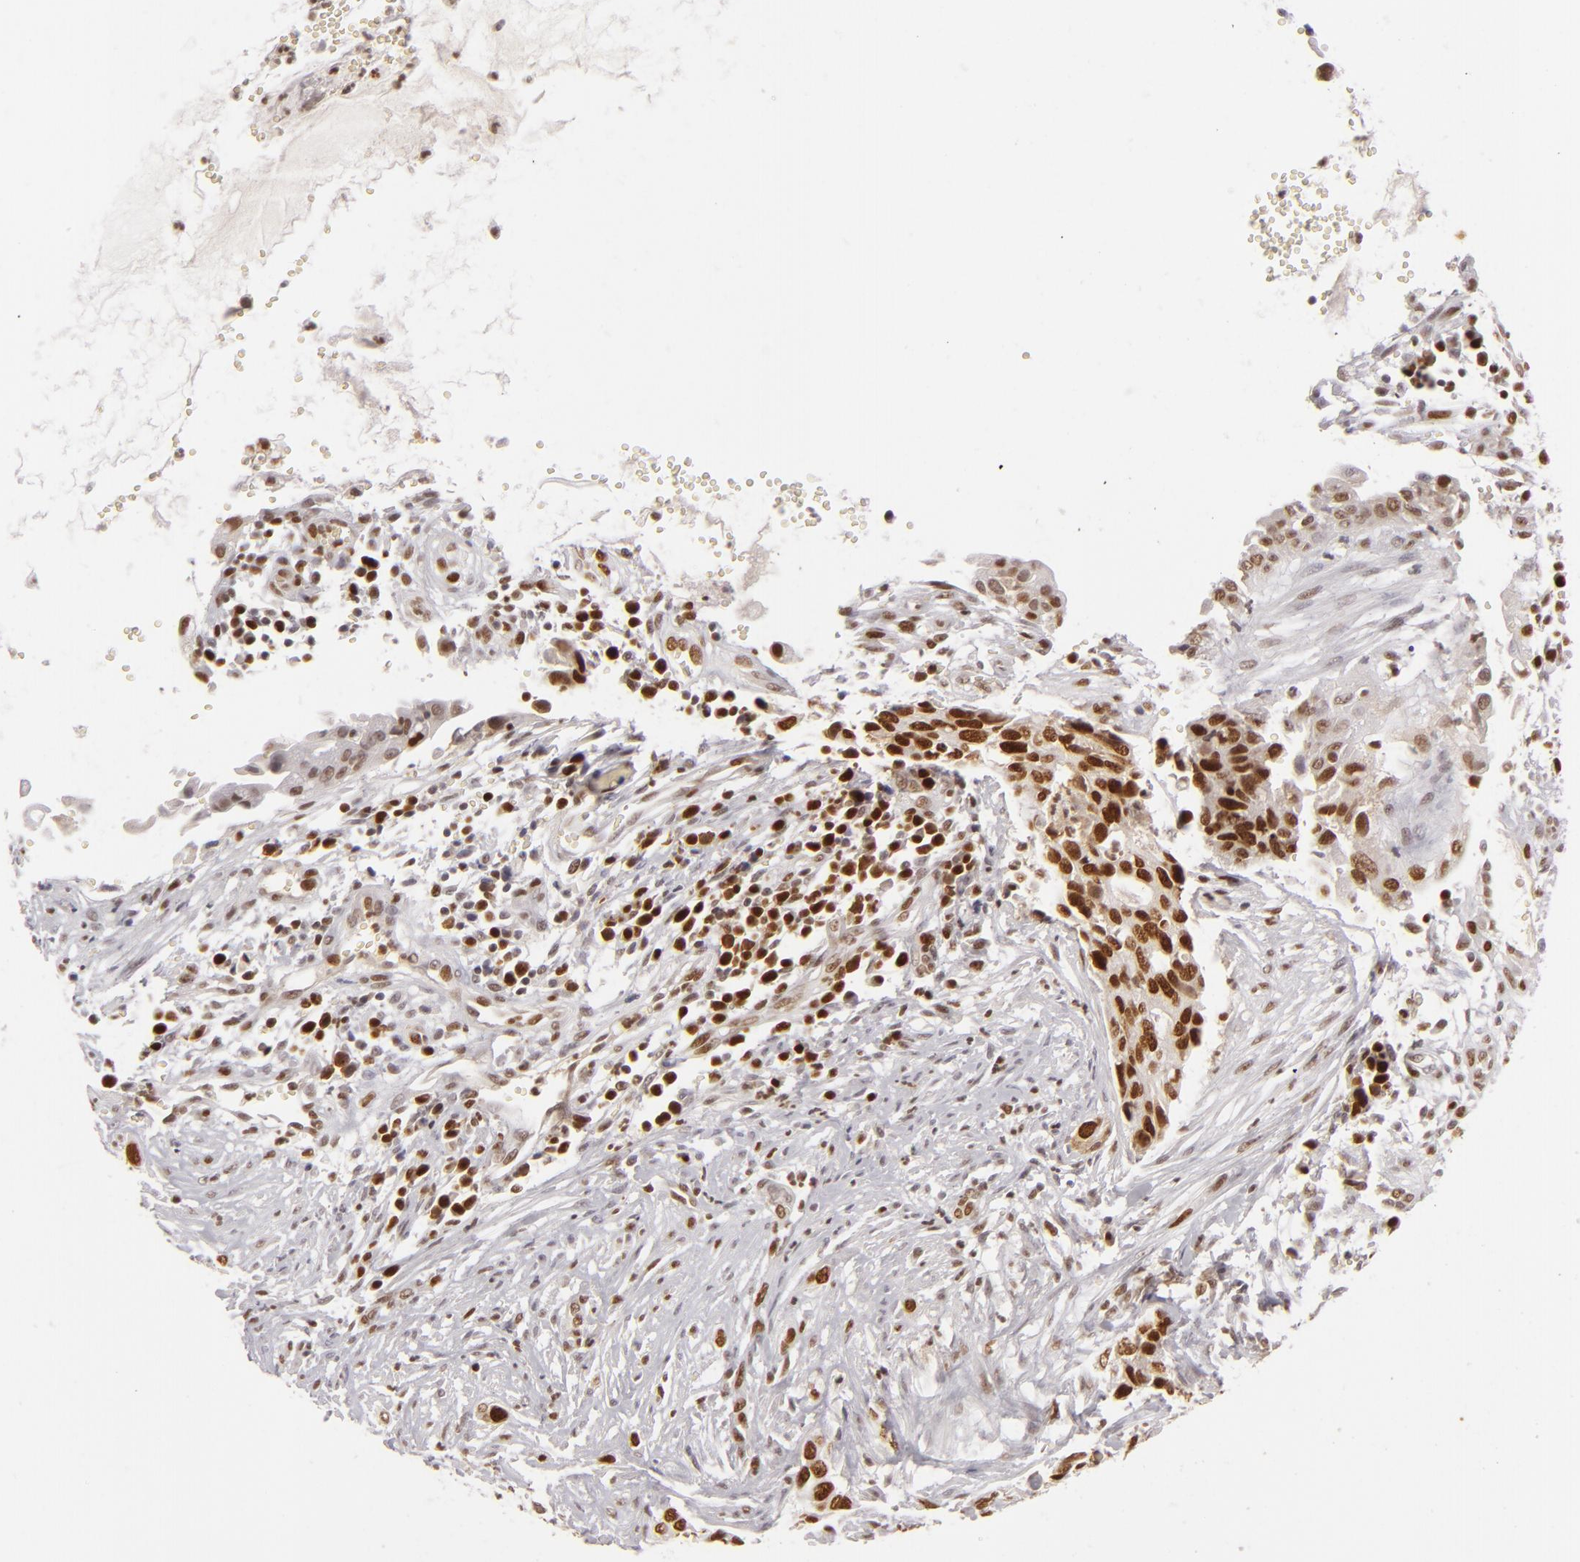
{"staining": {"intensity": "strong", "quantity": ">75%", "location": "nuclear"}, "tissue": "cervical cancer", "cell_type": "Tumor cells", "image_type": "cancer", "snomed": [{"axis": "morphology", "description": "Normal tissue, NOS"}, {"axis": "morphology", "description": "Squamous cell carcinoma, NOS"}, {"axis": "topography", "description": "Cervix"}], "caption": "This is an image of immunohistochemistry staining of squamous cell carcinoma (cervical), which shows strong positivity in the nuclear of tumor cells.", "gene": "FEN1", "patient": {"sex": "female", "age": 45}}